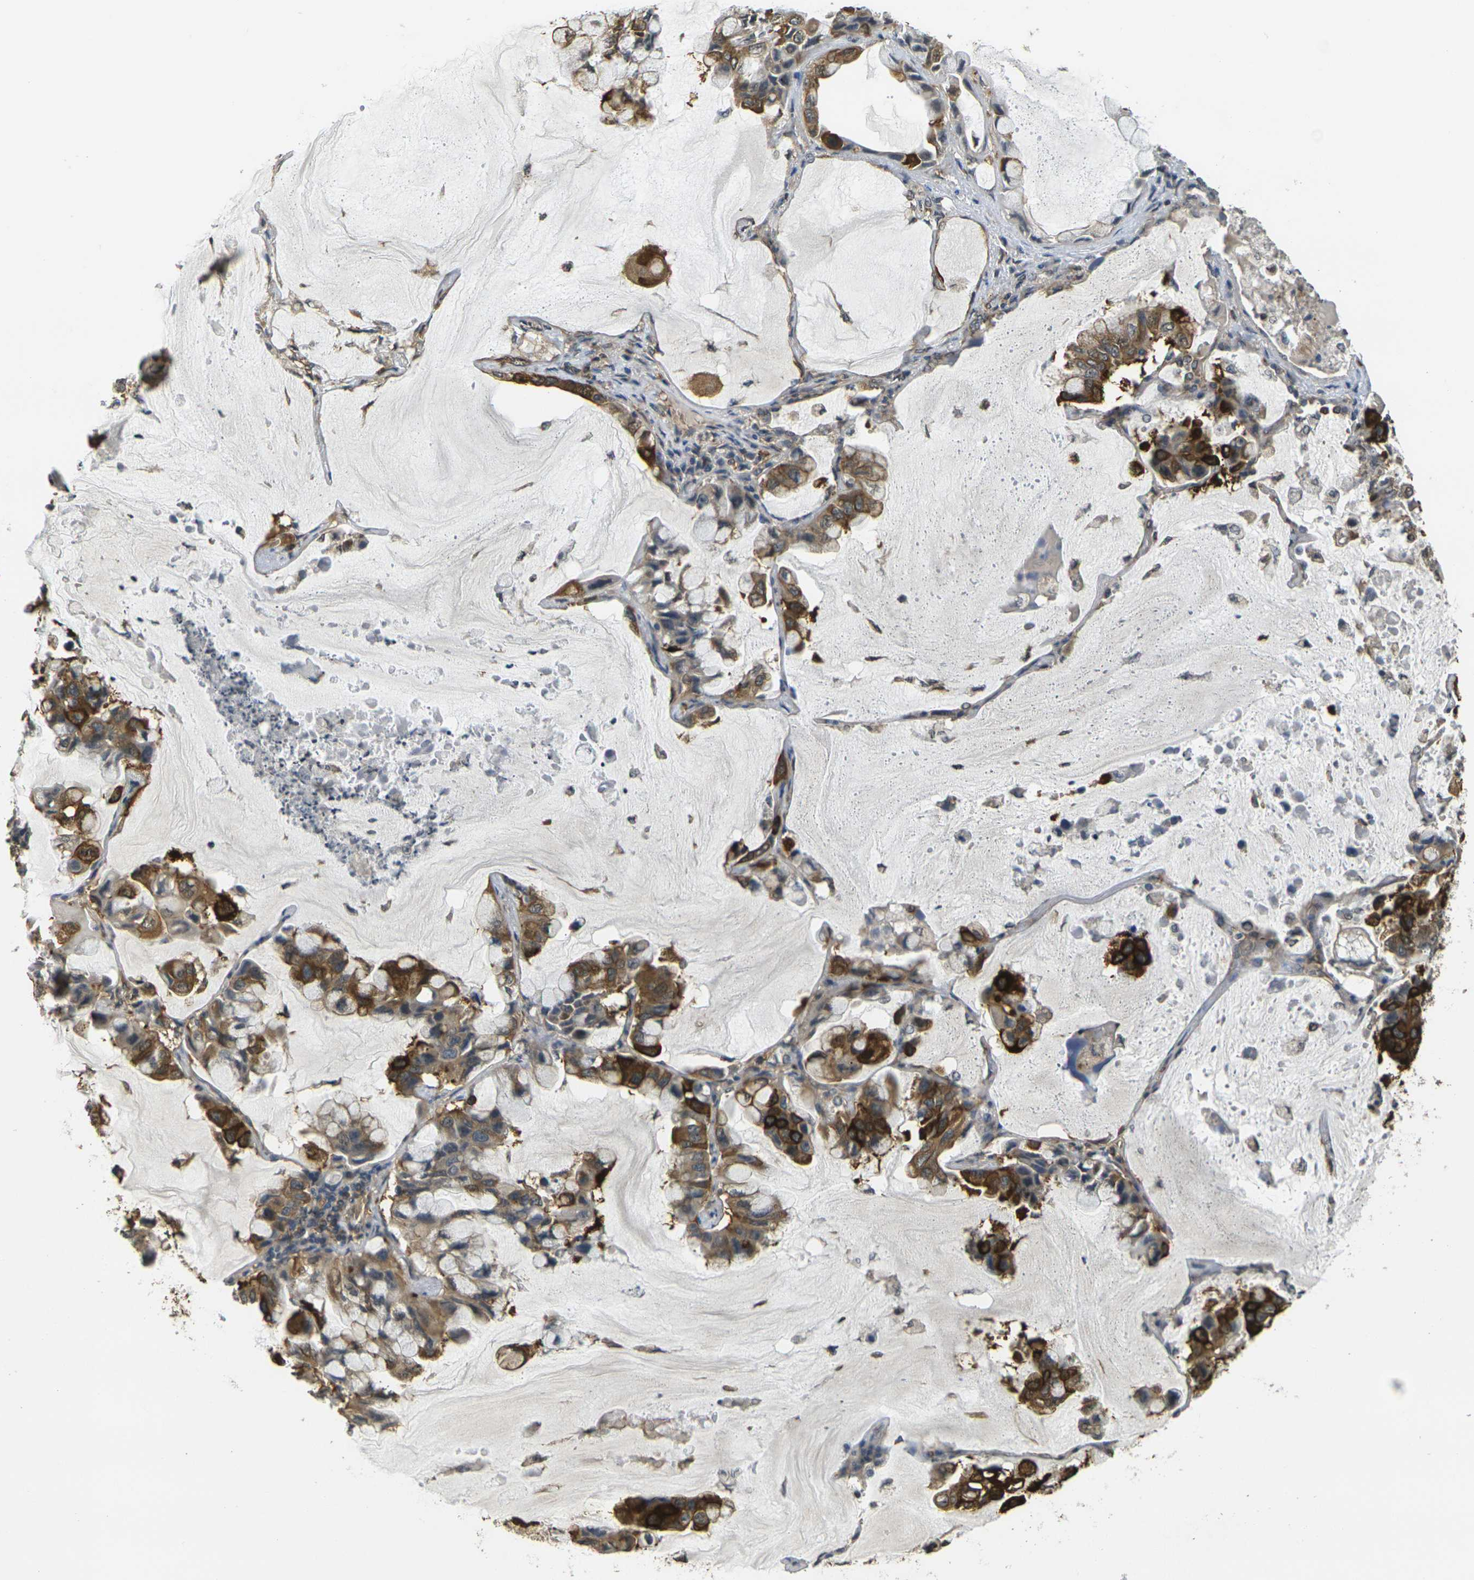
{"staining": {"intensity": "strong", "quantity": "25%-75%", "location": "cytoplasmic/membranous"}, "tissue": "lung cancer", "cell_type": "Tumor cells", "image_type": "cancer", "snomed": [{"axis": "morphology", "description": "Adenocarcinoma, NOS"}, {"axis": "topography", "description": "Lung"}], "caption": "Immunohistochemistry of human adenocarcinoma (lung) shows high levels of strong cytoplasmic/membranous positivity in about 25%-75% of tumor cells.", "gene": "CAST", "patient": {"sex": "male", "age": 64}}